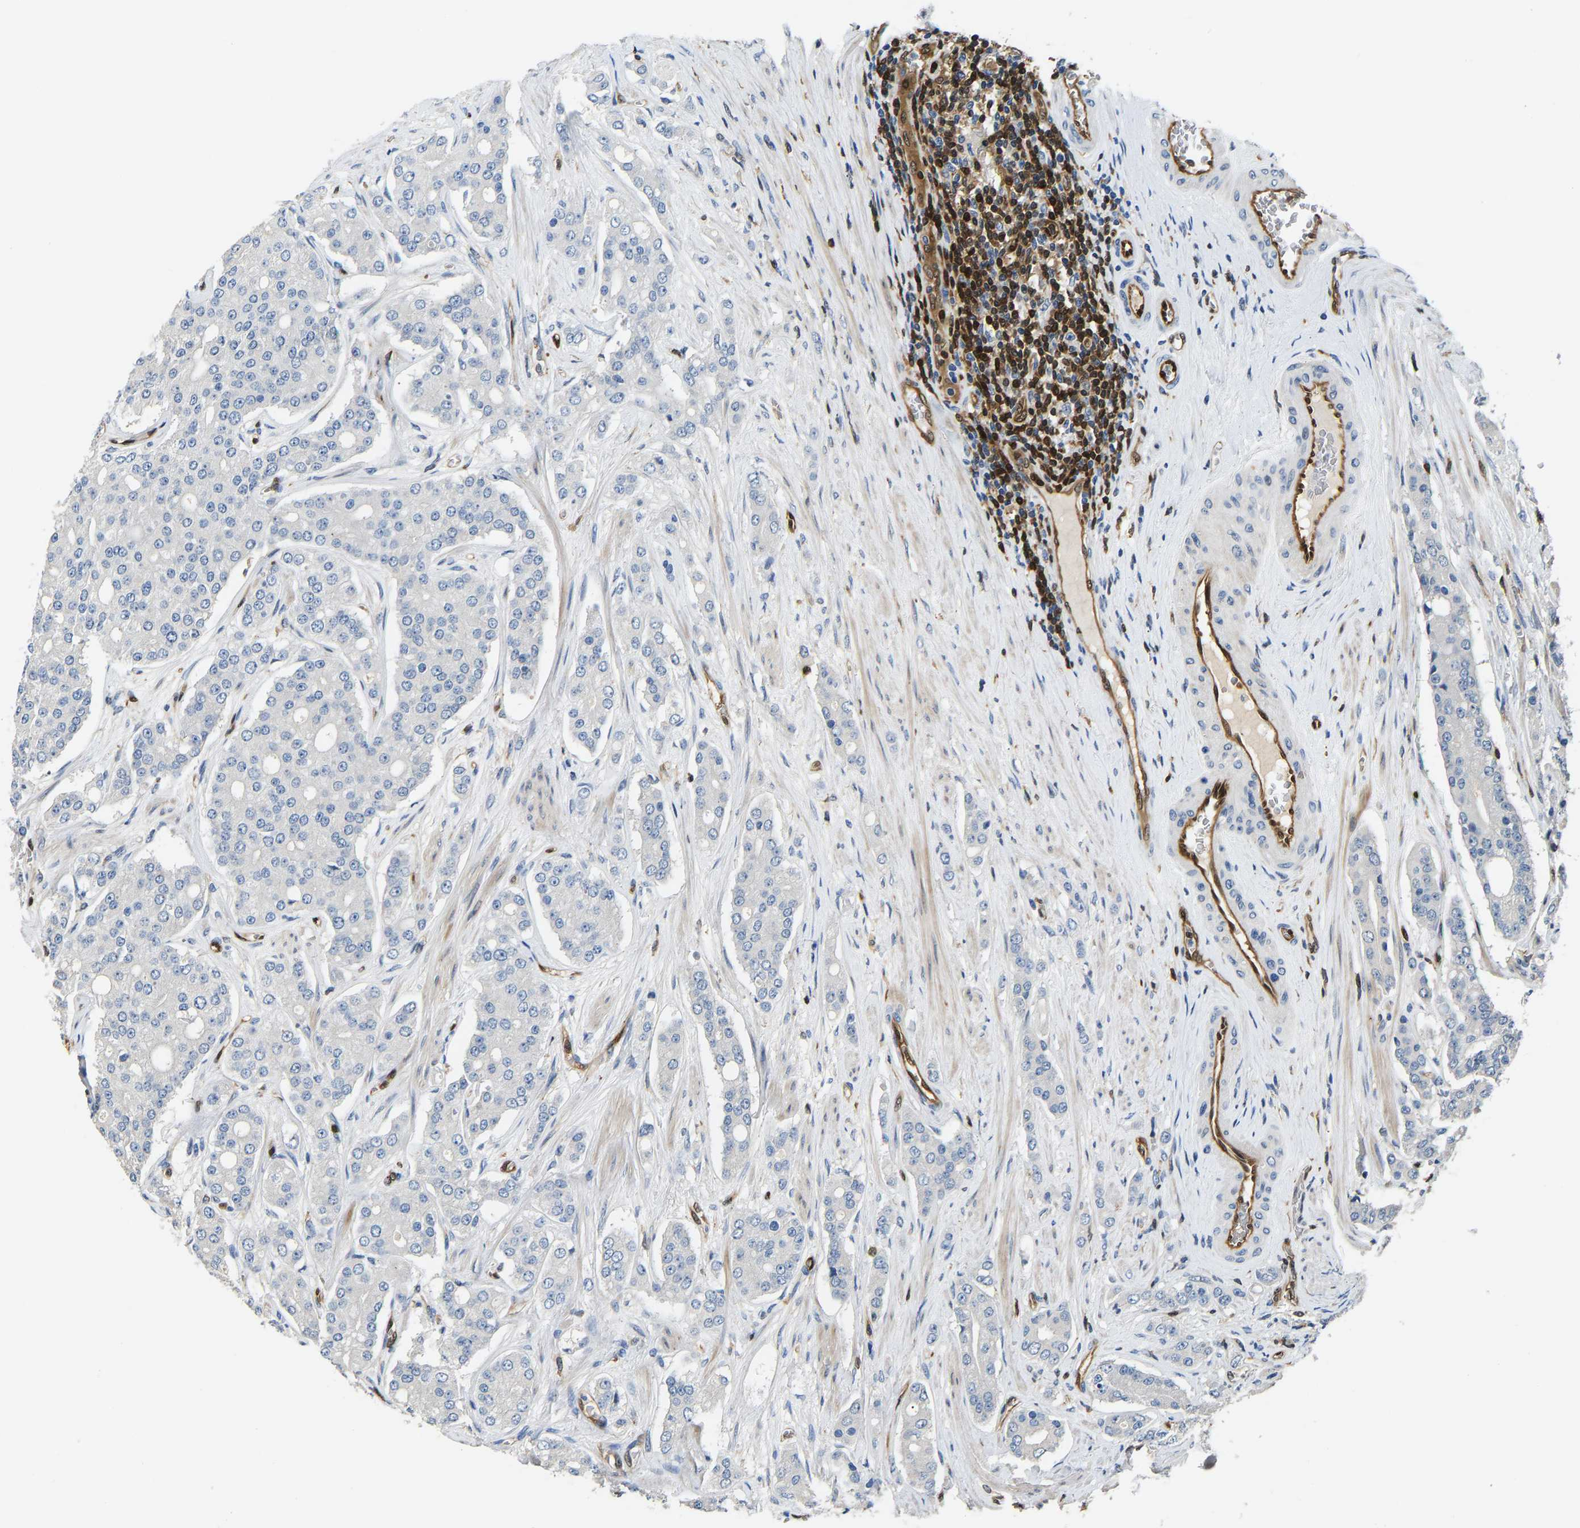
{"staining": {"intensity": "negative", "quantity": "none", "location": "none"}, "tissue": "prostate cancer", "cell_type": "Tumor cells", "image_type": "cancer", "snomed": [{"axis": "morphology", "description": "Adenocarcinoma, High grade"}, {"axis": "topography", "description": "Prostate"}], "caption": "A micrograph of prostate cancer (adenocarcinoma (high-grade)) stained for a protein demonstrates no brown staining in tumor cells. (Brightfield microscopy of DAB (3,3'-diaminobenzidine) immunohistochemistry at high magnification).", "gene": "GIMAP7", "patient": {"sex": "male", "age": 71}}